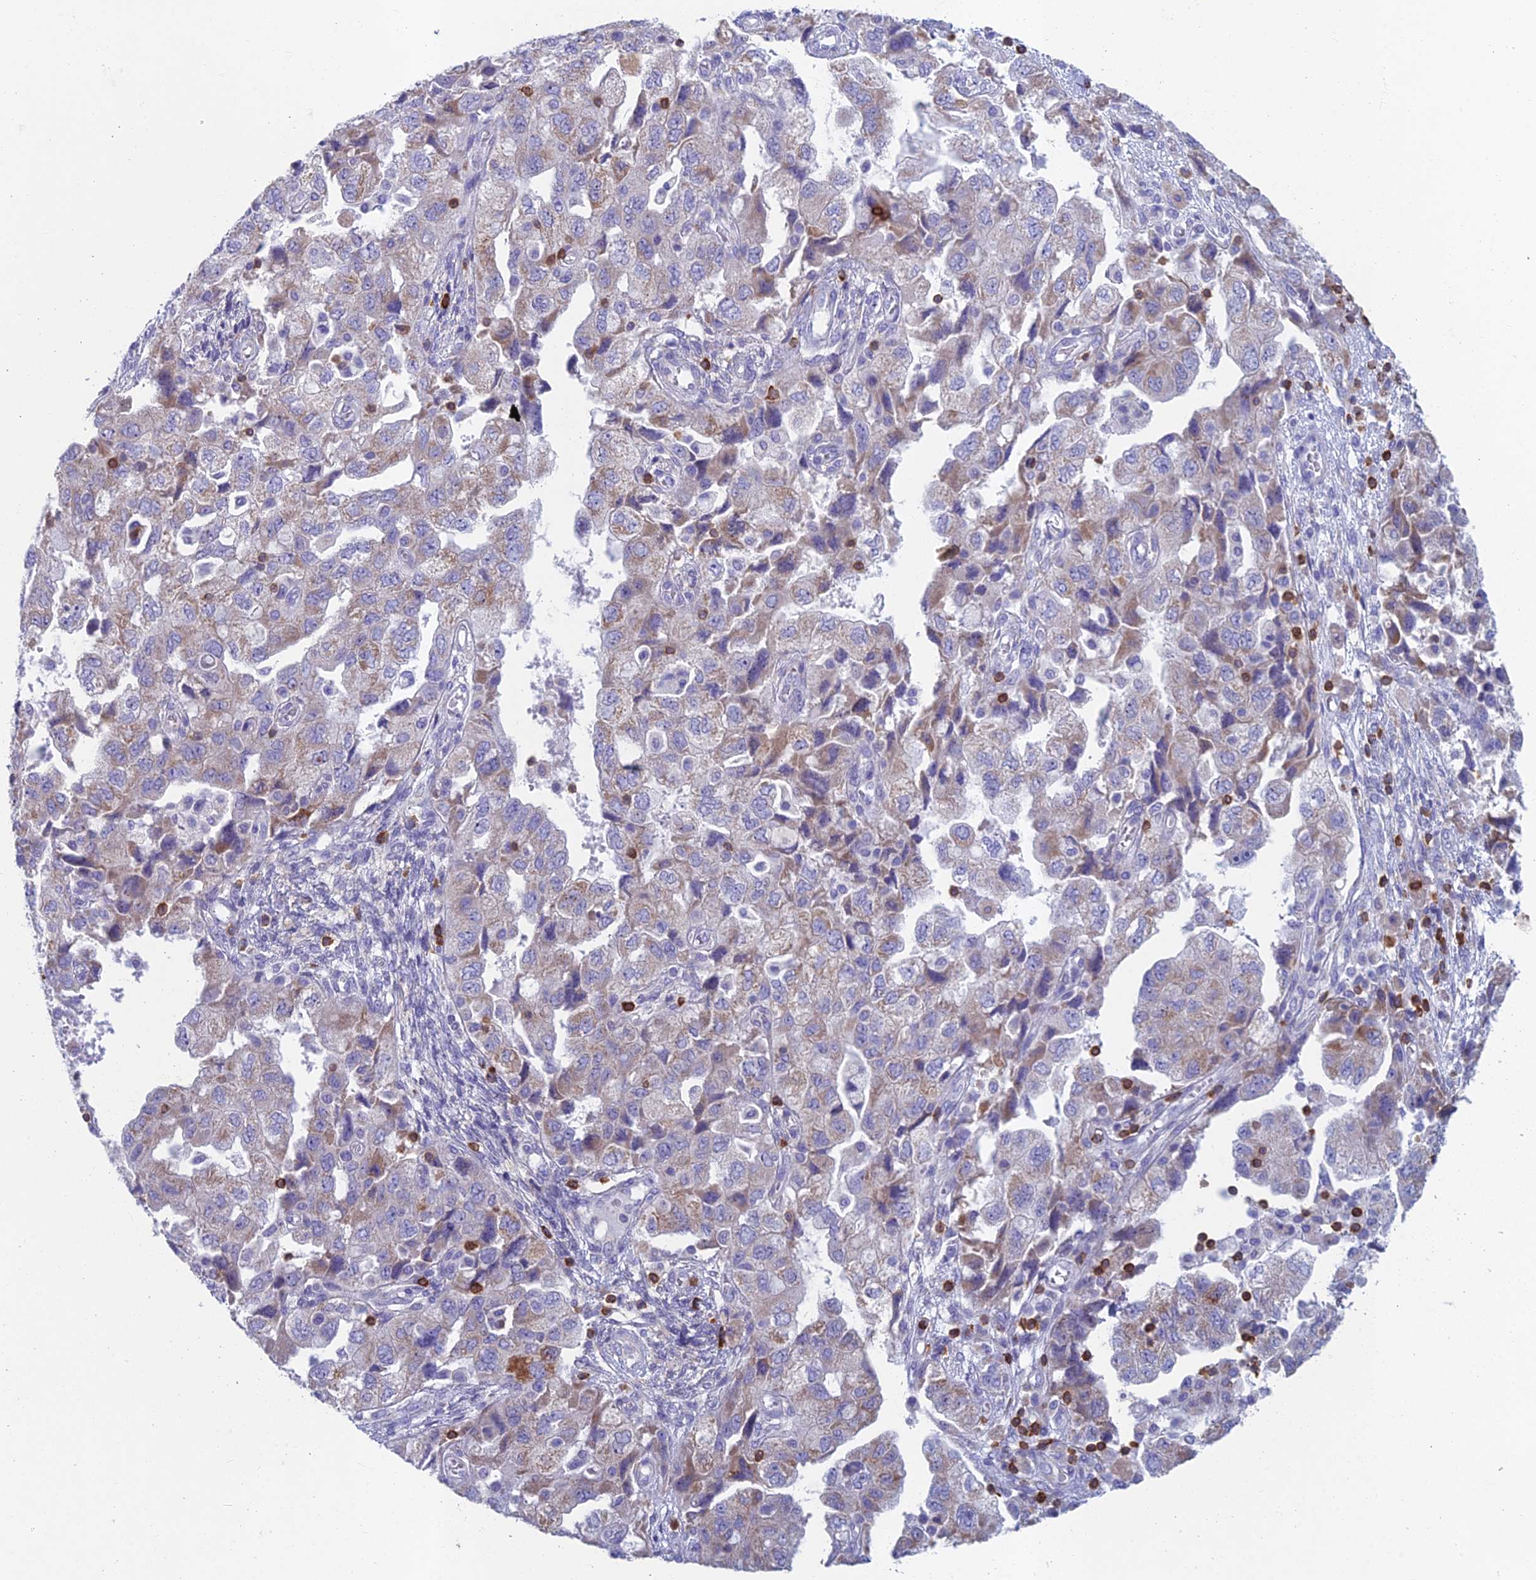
{"staining": {"intensity": "weak", "quantity": "<25%", "location": "cytoplasmic/membranous"}, "tissue": "ovarian cancer", "cell_type": "Tumor cells", "image_type": "cancer", "snomed": [{"axis": "morphology", "description": "Carcinoma, NOS"}, {"axis": "morphology", "description": "Cystadenocarcinoma, serous, NOS"}, {"axis": "topography", "description": "Ovary"}], "caption": "IHC image of neoplastic tissue: human ovarian serous cystadenocarcinoma stained with DAB (3,3'-diaminobenzidine) demonstrates no significant protein staining in tumor cells.", "gene": "ABI3BP", "patient": {"sex": "female", "age": 69}}